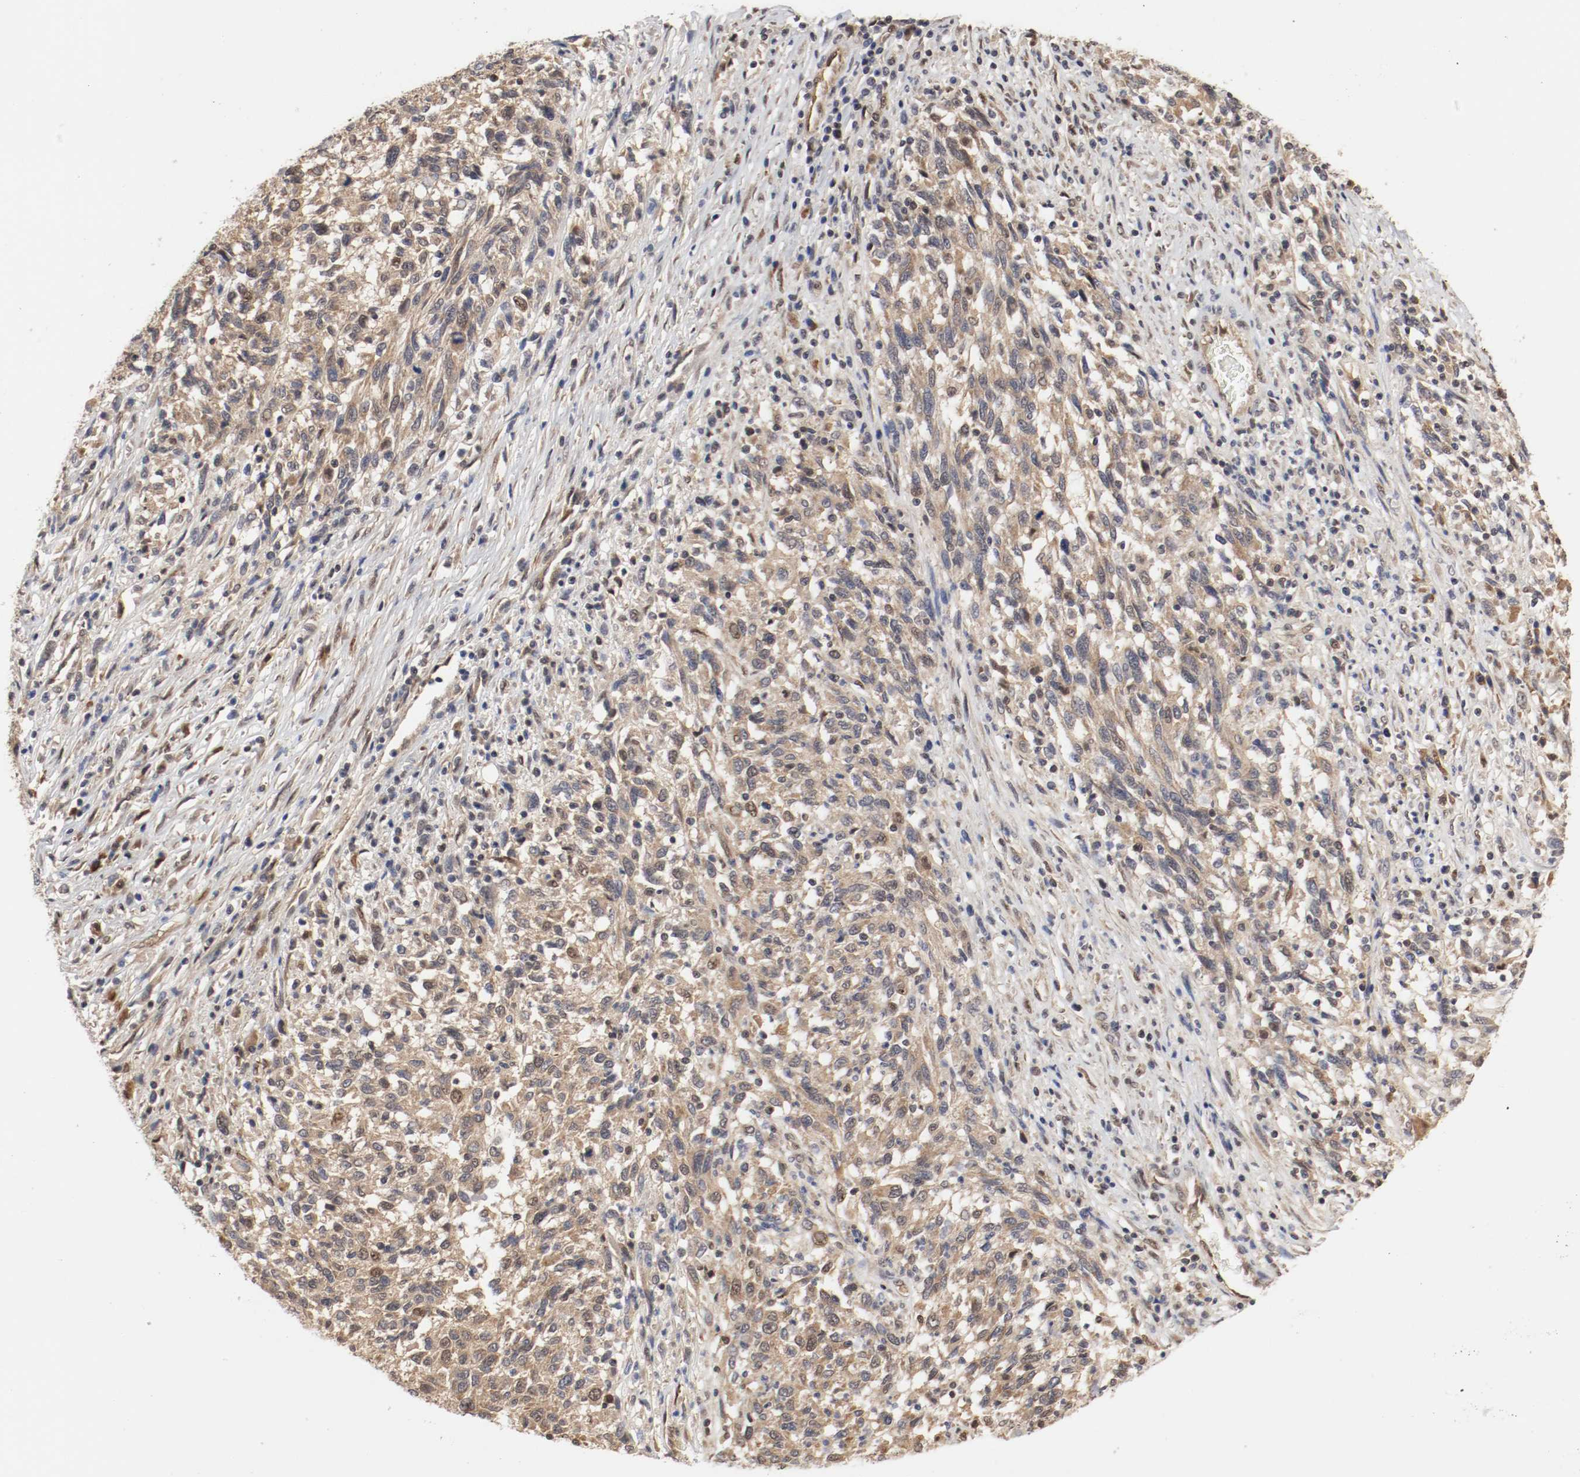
{"staining": {"intensity": "moderate", "quantity": ">75%", "location": "cytoplasmic/membranous"}, "tissue": "melanoma", "cell_type": "Tumor cells", "image_type": "cancer", "snomed": [{"axis": "morphology", "description": "Malignant melanoma, Metastatic site"}, {"axis": "topography", "description": "Lymph node"}], "caption": "A photomicrograph of human melanoma stained for a protein demonstrates moderate cytoplasmic/membranous brown staining in tumor cells.", "gene": "AFG3L2", "patient": {"sex": "male", "age": 61}}